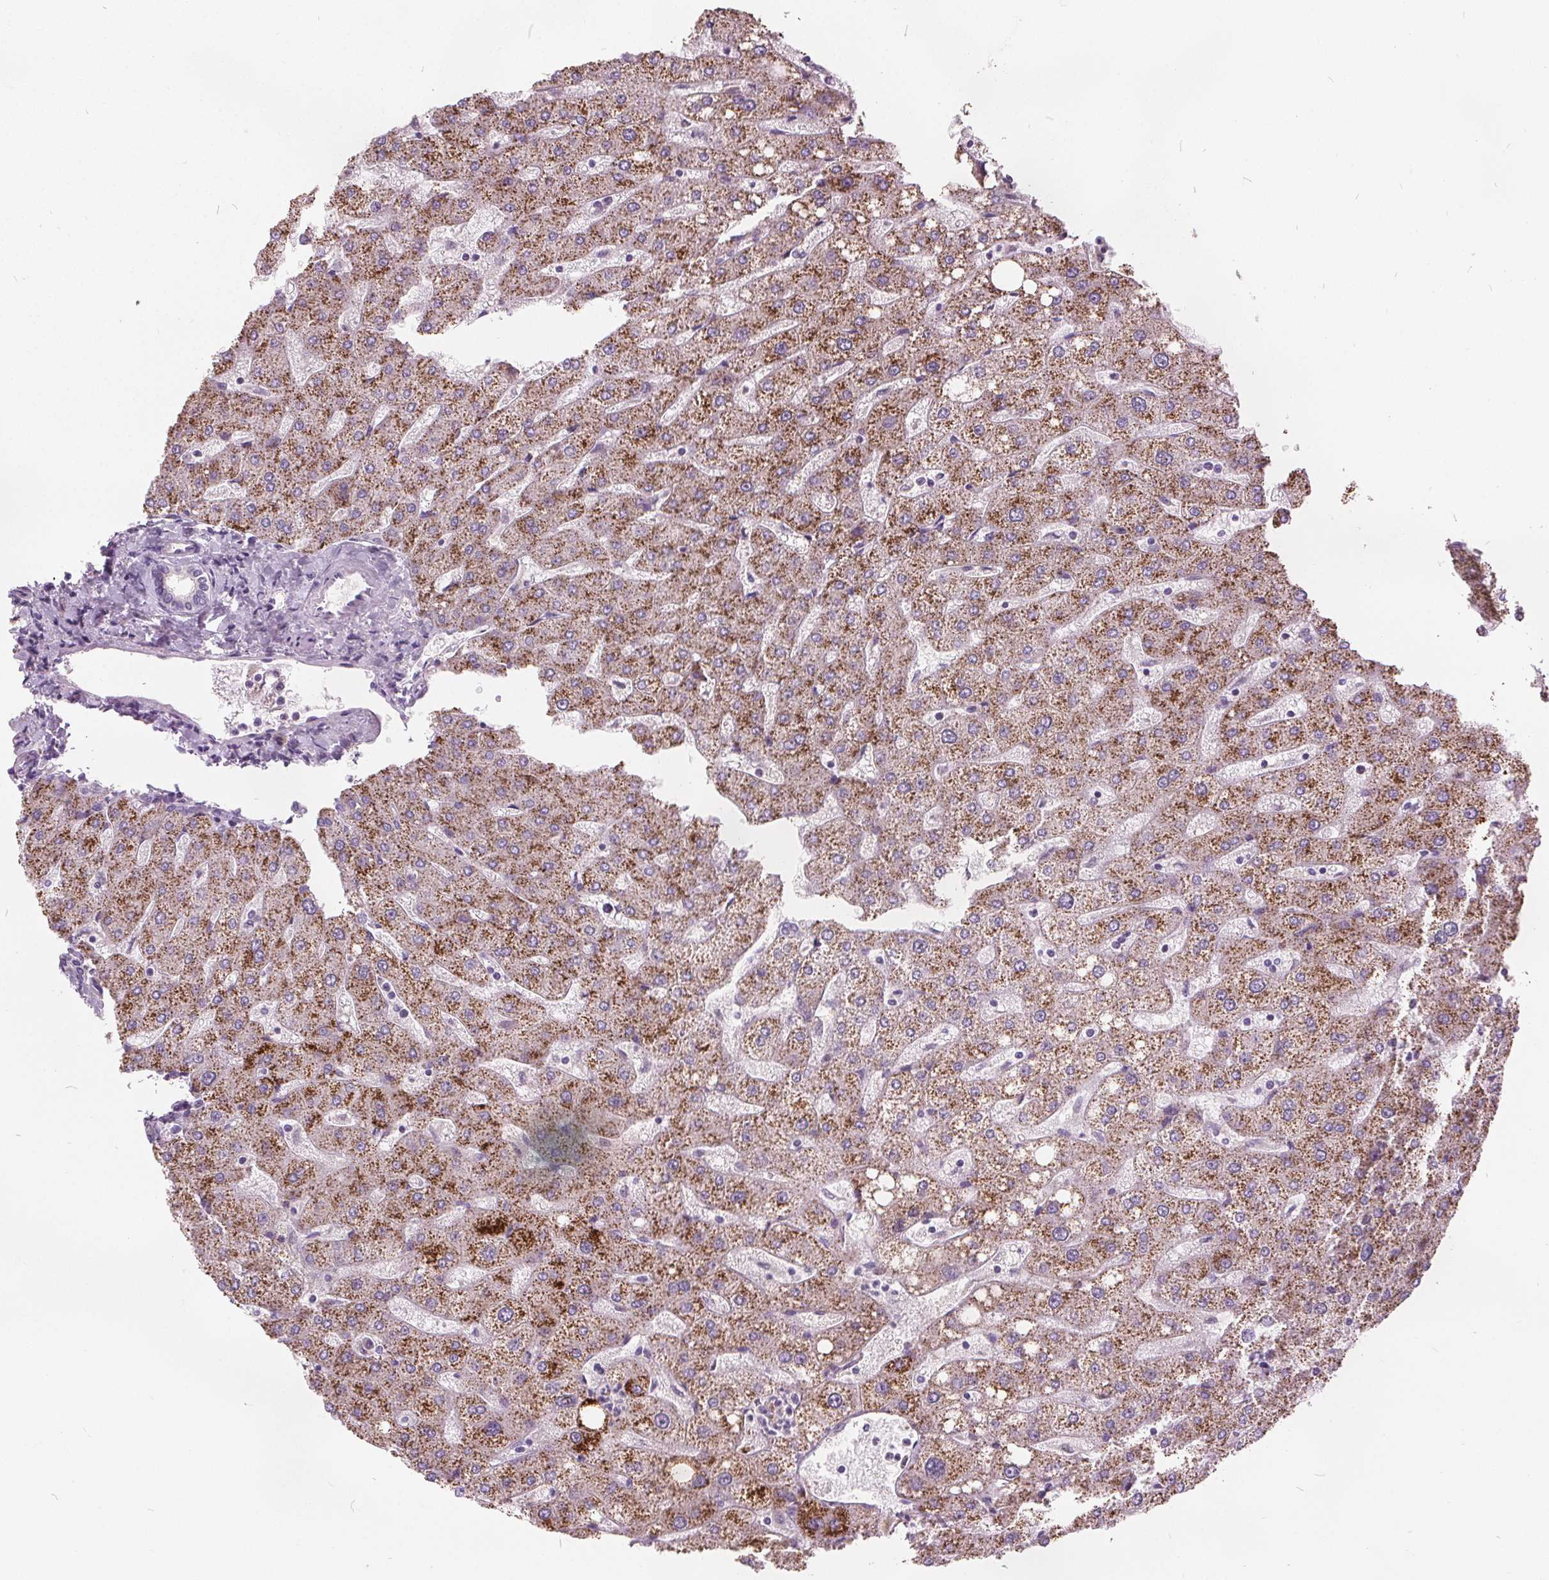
{"staining": {"intensity": "negative", "quantity": "none", "location": "none"}, "tissue": "liver", "cell_type": "Cholangiocytes", "image_type": "normal", "snomed": [{"axis": "morphology", "description": "Normal tissue, NOS"}, {"axis": "topography", "description": "Liver"}], "caption": "Liver stained for a protein using IHC demonstrates no staining cholangiocytes.", "gene": "ACOX2", "patient": {"sex": "male", "age": 67}}